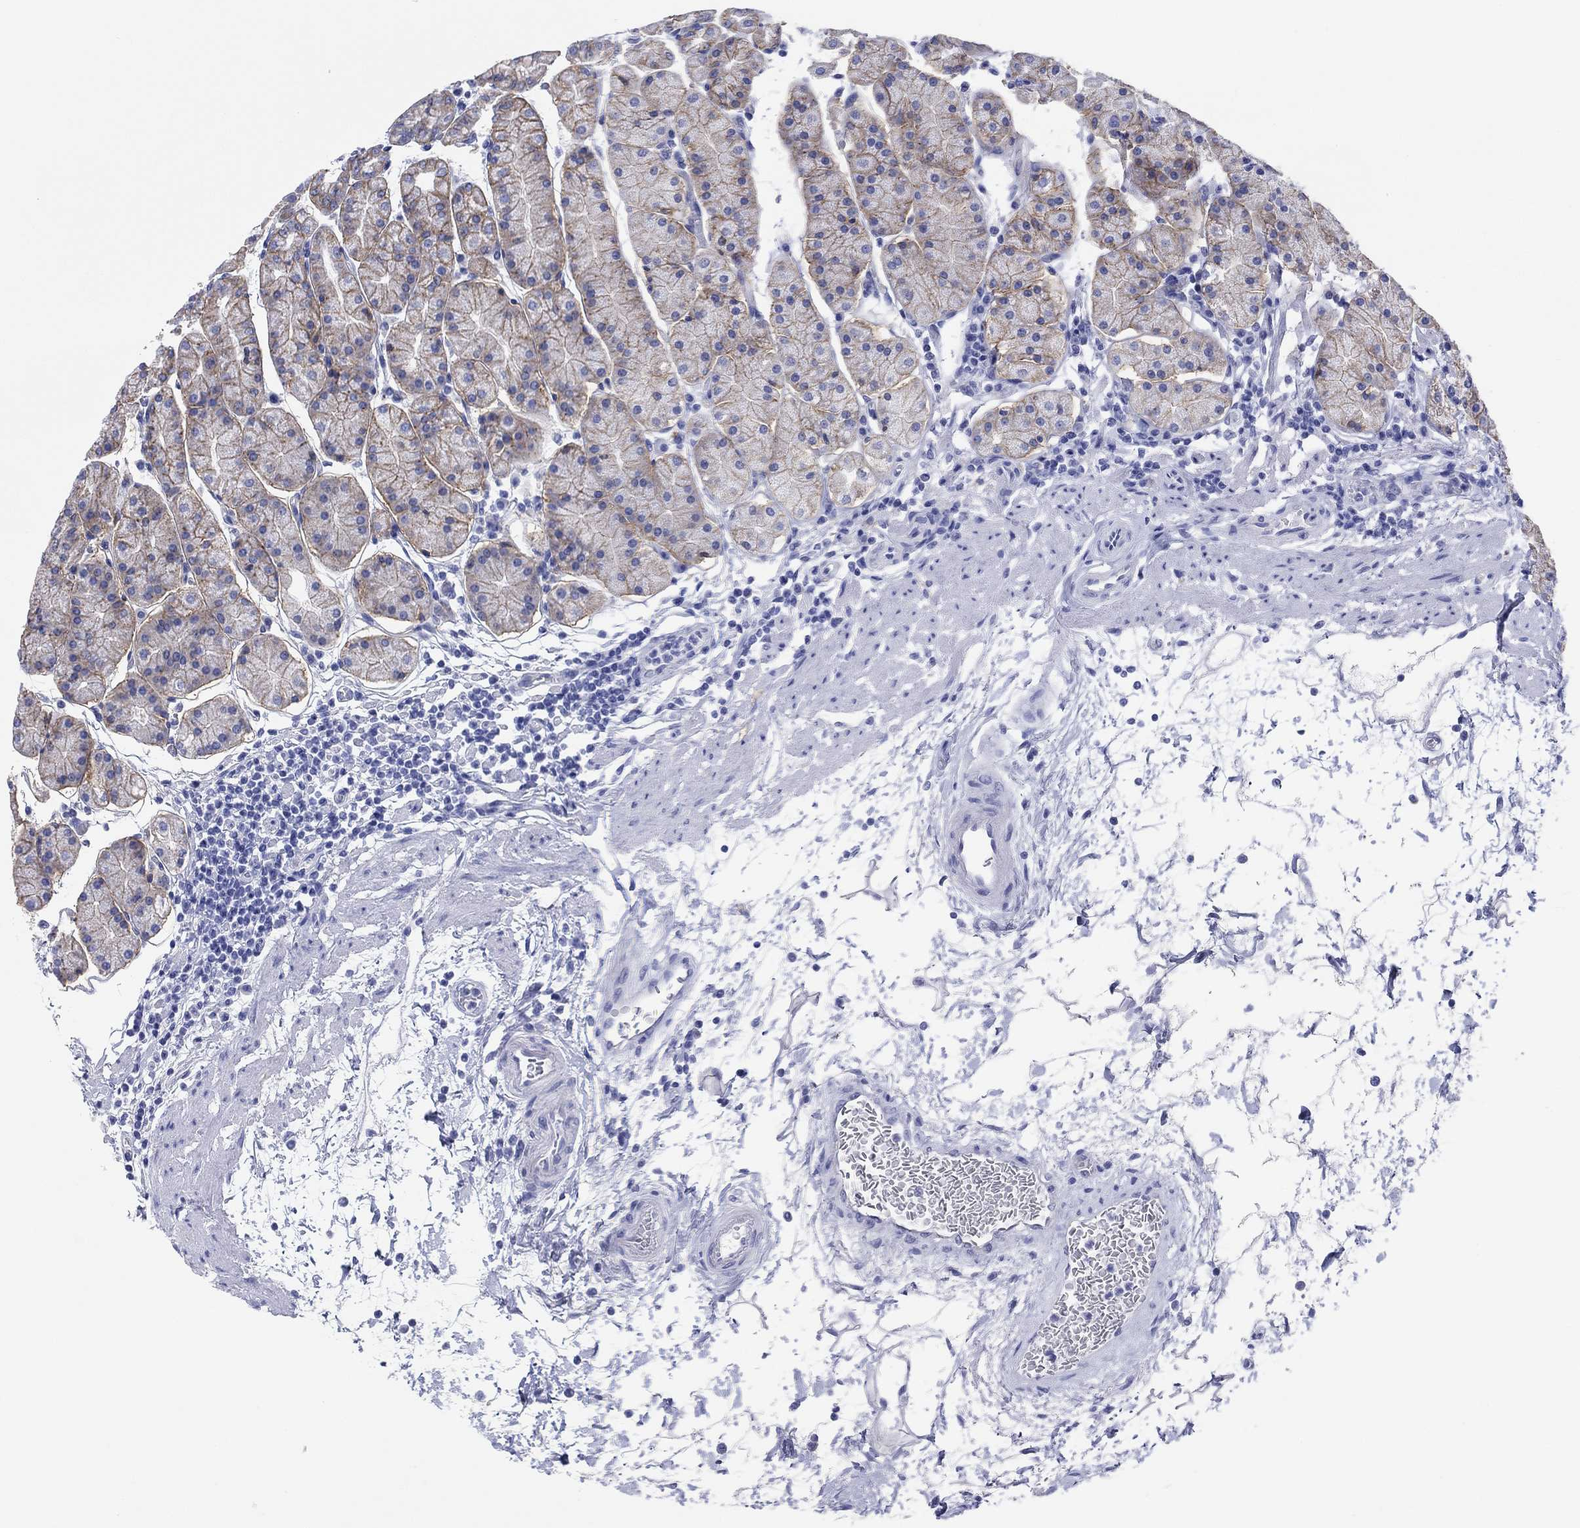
{"staining": {"intensity": "moderate", "quantity": "<25%", "location": "cytoplasmic/membranous"}, "tissue": "stomach", "cell_type": "Glandular cells", "image_type": "normal", "snomed": [{"axis": "morphology", "description": "Normal tissue, NOS"}, {"axis": "topography", "description": "Stomach"}], "caption": "Human stomach stained with a brown dye reveals moderate cytoplasmic/membranous positive expression in about <25% of glandular cells.", "gene": "ATP1B1", "patient": {"sex": "male", "age": 54}}